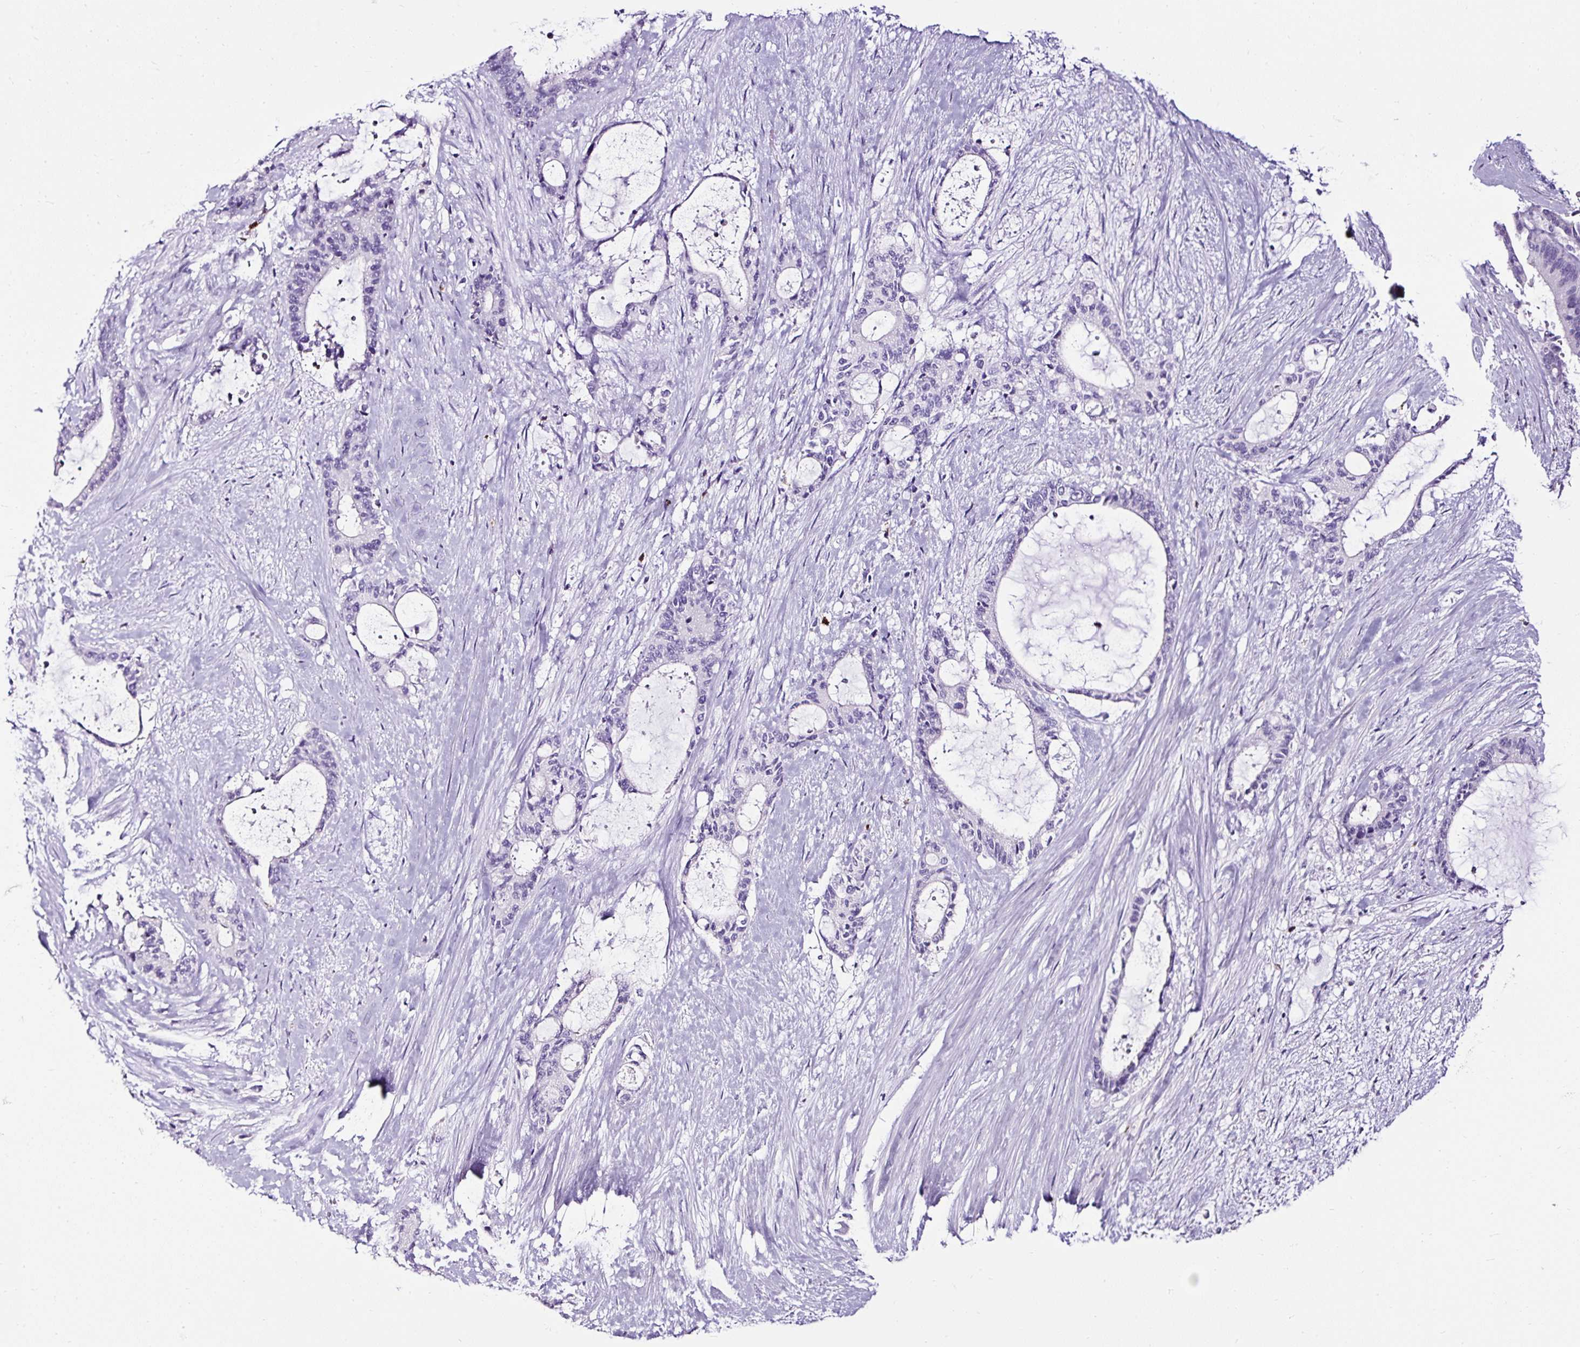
{"staining": {"intensity": "negative", "quantity": "none", "location": "none"}, "tissue": "liver cancer", "cell_type": "Tumor cells", "image_type": "cancer", "snomed": [{"axis": "morphology", "description": "Normal tissue, NOS"}, {"axis": "morphology", "description": "Cholangiocarcinoma"}, {"axis": "topography", "description": "Liver"}, {"axis": "topography", "description": "Peripheral nerve tissue"}], "caption": "A histopathology image of human cholangiocarcinoma (liver) is negative for staining in tumor cells.", "gene": "SLC7A8", "patient": {"sex": "female", "age": 73}}